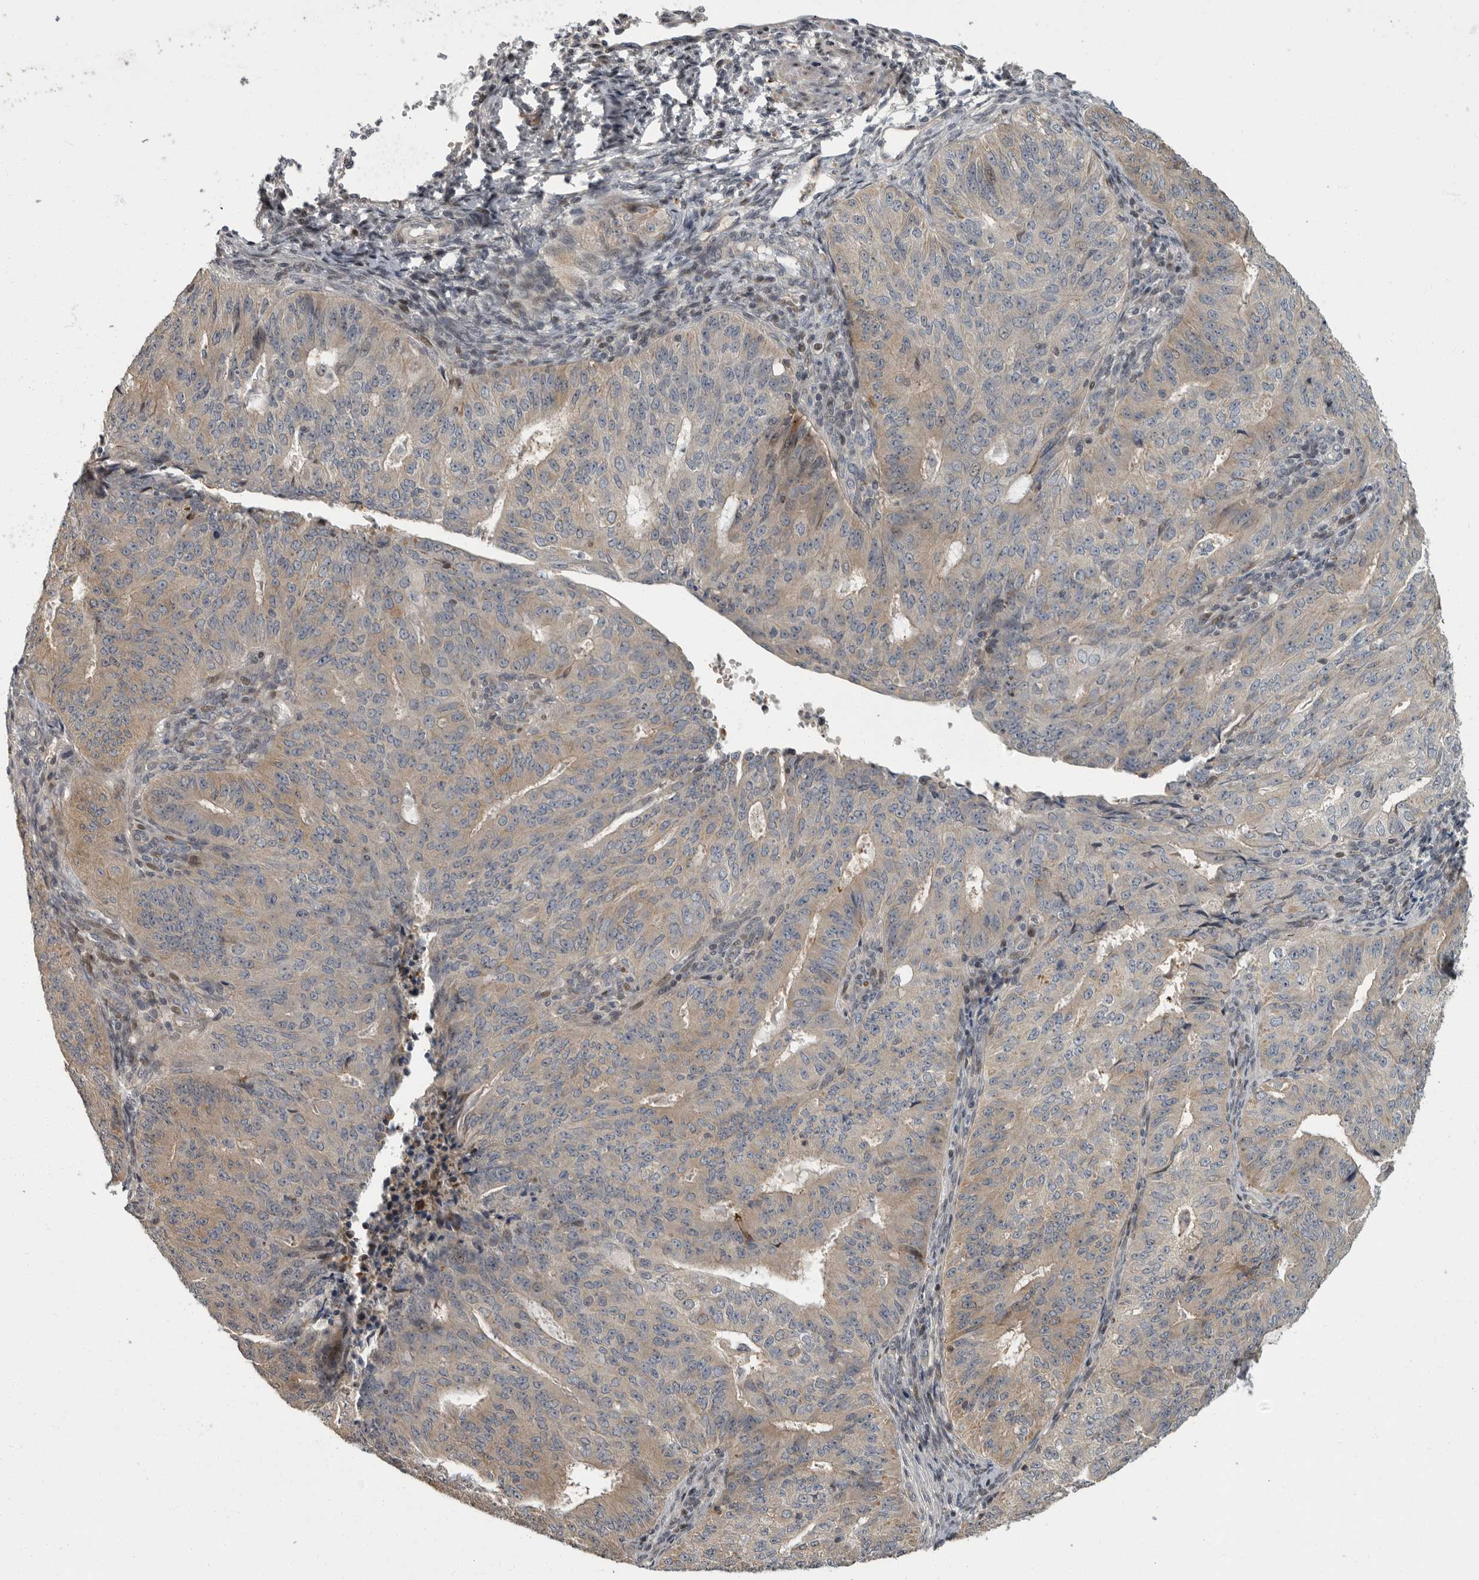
{"staining": {"intensity": "weak", "quantity": "25%-75%", "location": "cytoplasmic/membranous"}, "tissue": "endometrial cancer", "cell_type": "Tumor cells", "image_type": "cancer", "snomed": [{"axis": "morphology", "description": "Adenocarcinoma, NOS"}, {"axis": "topography", "description": "Endometrium"}], "caption": "Tumor cells reveal low levels of weak cytoplasmic/membranous staining in about 25%-75% of cells in endometrial adenocarcinoma. (Stains: DAB in brown, nuclei in blue, Microscopy: brightfield microscopy at high magnification).", "gene": "PDE7A", "patient": {"sex": "female", "age": 32}}